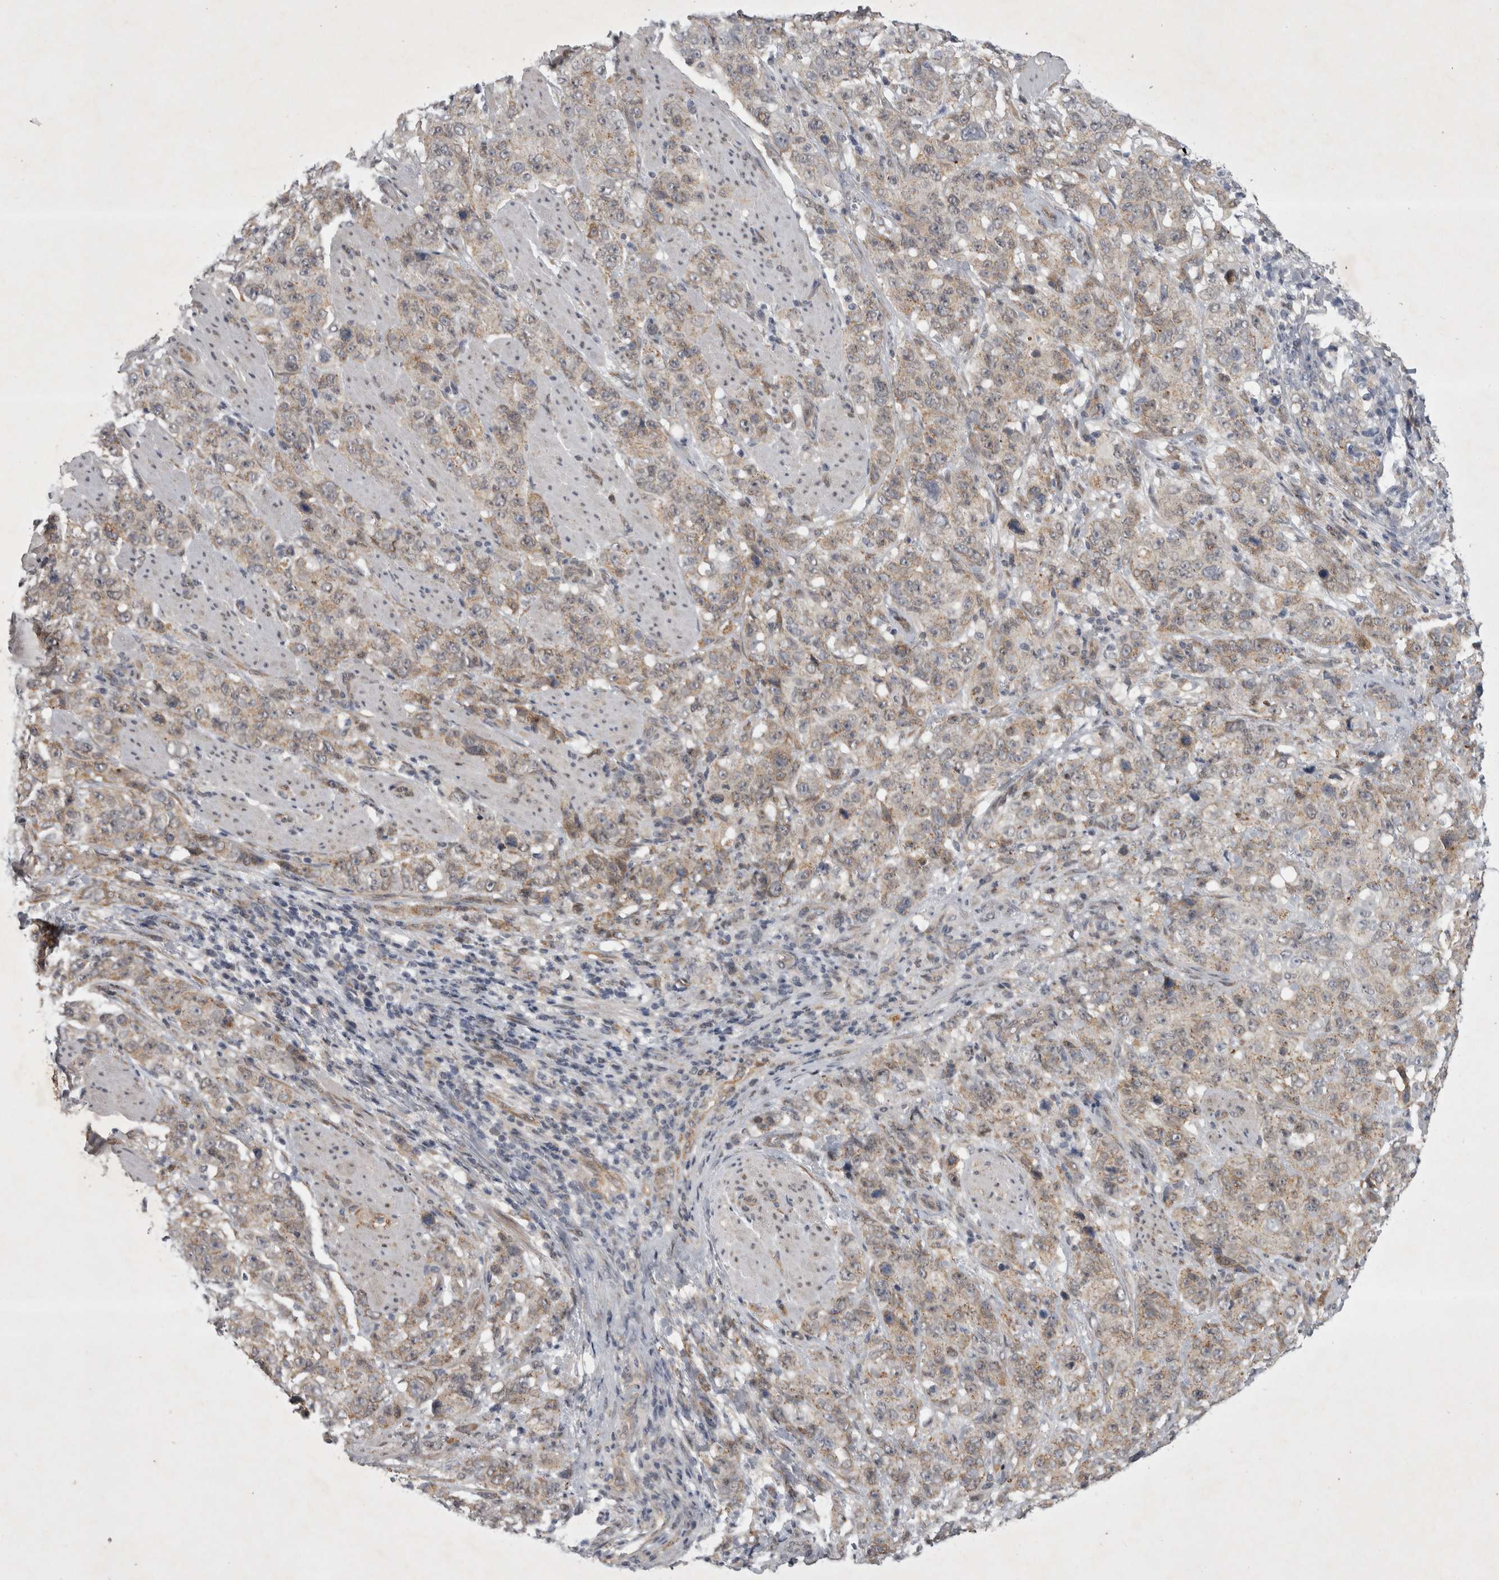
{"staining": {"intensity": "weak", "quantity": ">75%", "location": "cytoplasmic/membranous"}, "tissue": "stomach cancer", "cell_type": "Tumor cells", "image_type": "cancer", "snomed": [{"axis": "morphology", "description": "Adenocarcinoma, NOS"}, {"axis": "topography", "description": "Stomach"}], "caption": "This histopathology image exhibits stomach cancer stained with immunohistochemistry to label a protein in brown. The cytoplasmic/membranous of tumor cells show weak positivity for the protein. Nuclei are counter-stained blue.", "gene": "PARP11", "patient": {"sex": "male", "age": 48}}